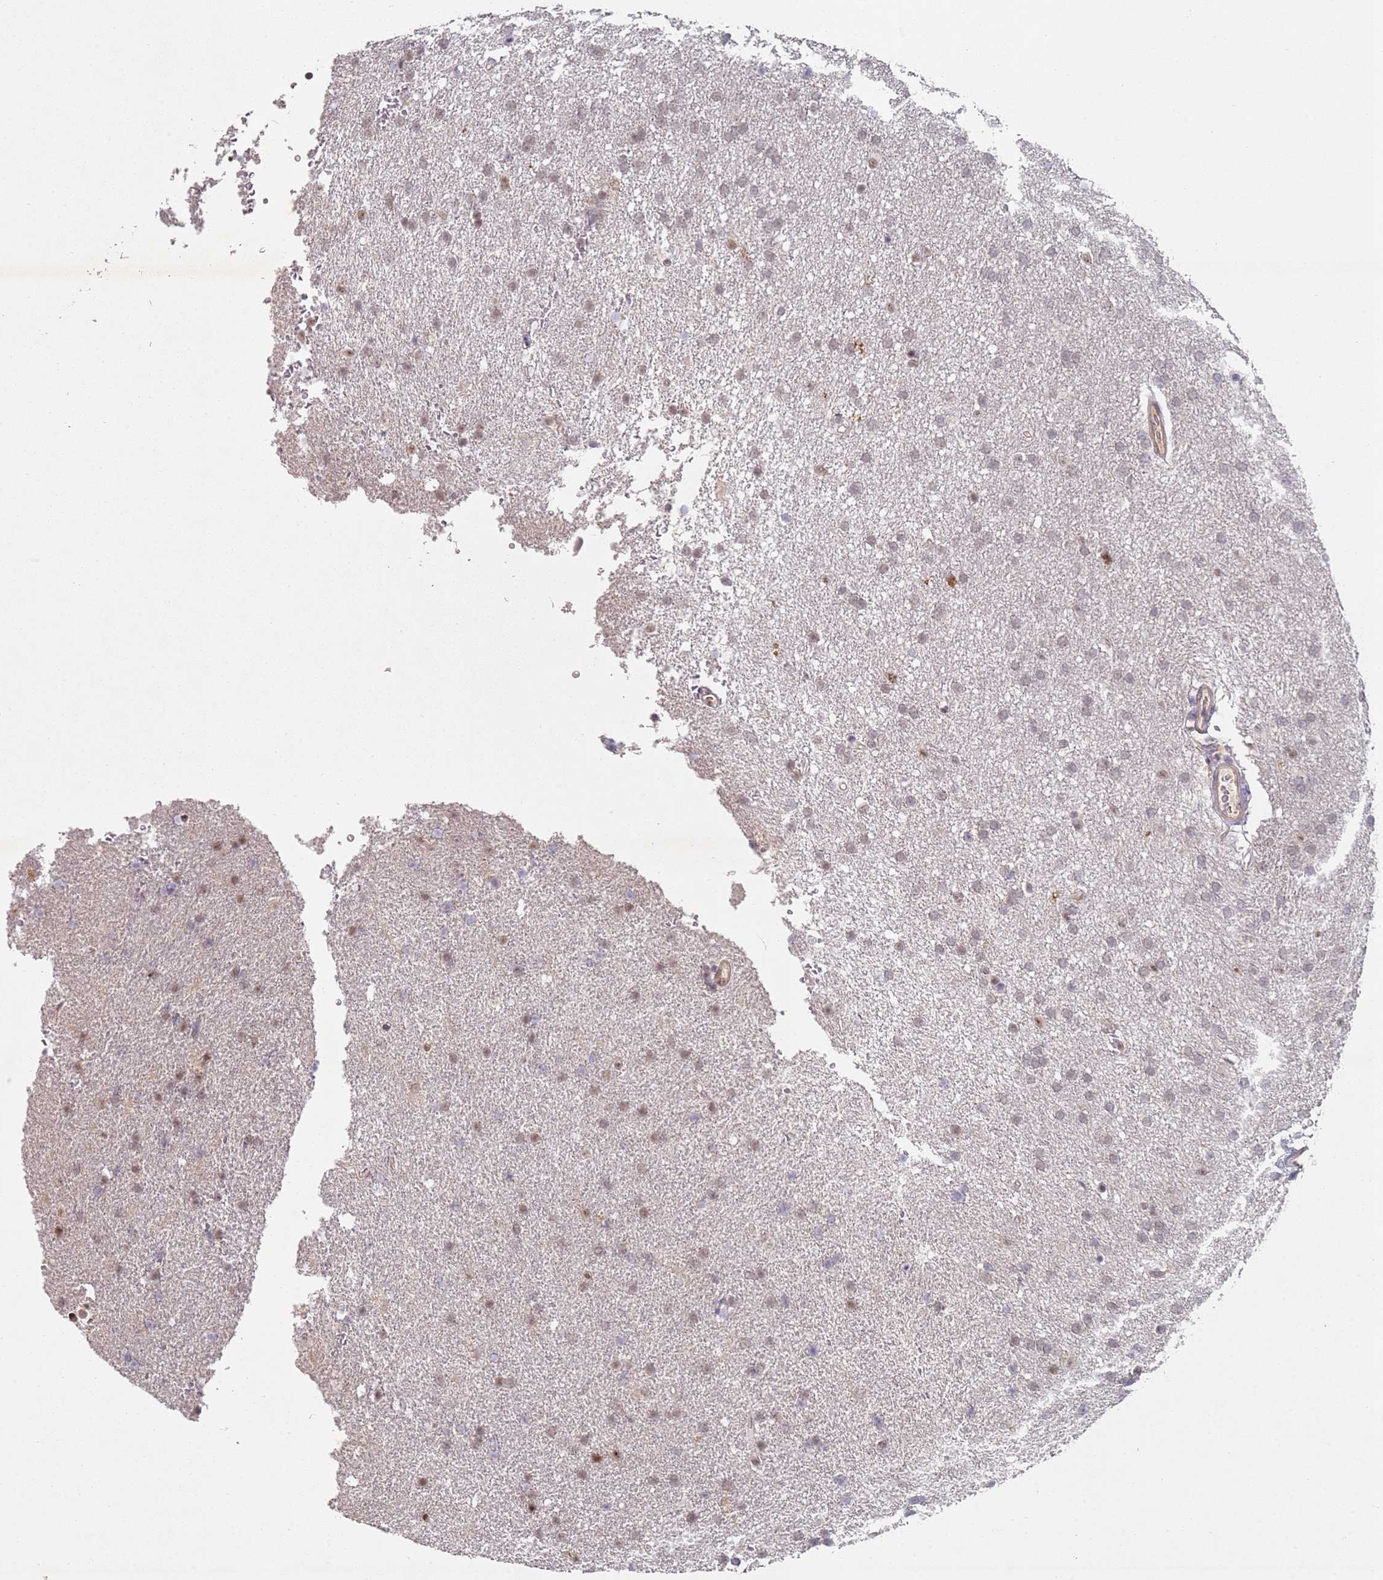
{"staining": {"intensity": "weak", "quantity": ">75%", "location": "nuclear"}, "tissue": "glioma", "cell_type": "Tumor cells", "image_type": "cancer", "snomed": [{"axis": "morphology", "description": "Glioma, malignant, High grade"}, {"axis": "topography", "description": "Brain"}], "caption": "High-power microscopy captured an immunohistochemistry micrograph of malignant high-grade glioma, revealing weak nuclear staining in about >75% of tumor cells.", "gene": "ATF6B", "patient": {"sex": "male", "age": 72}}